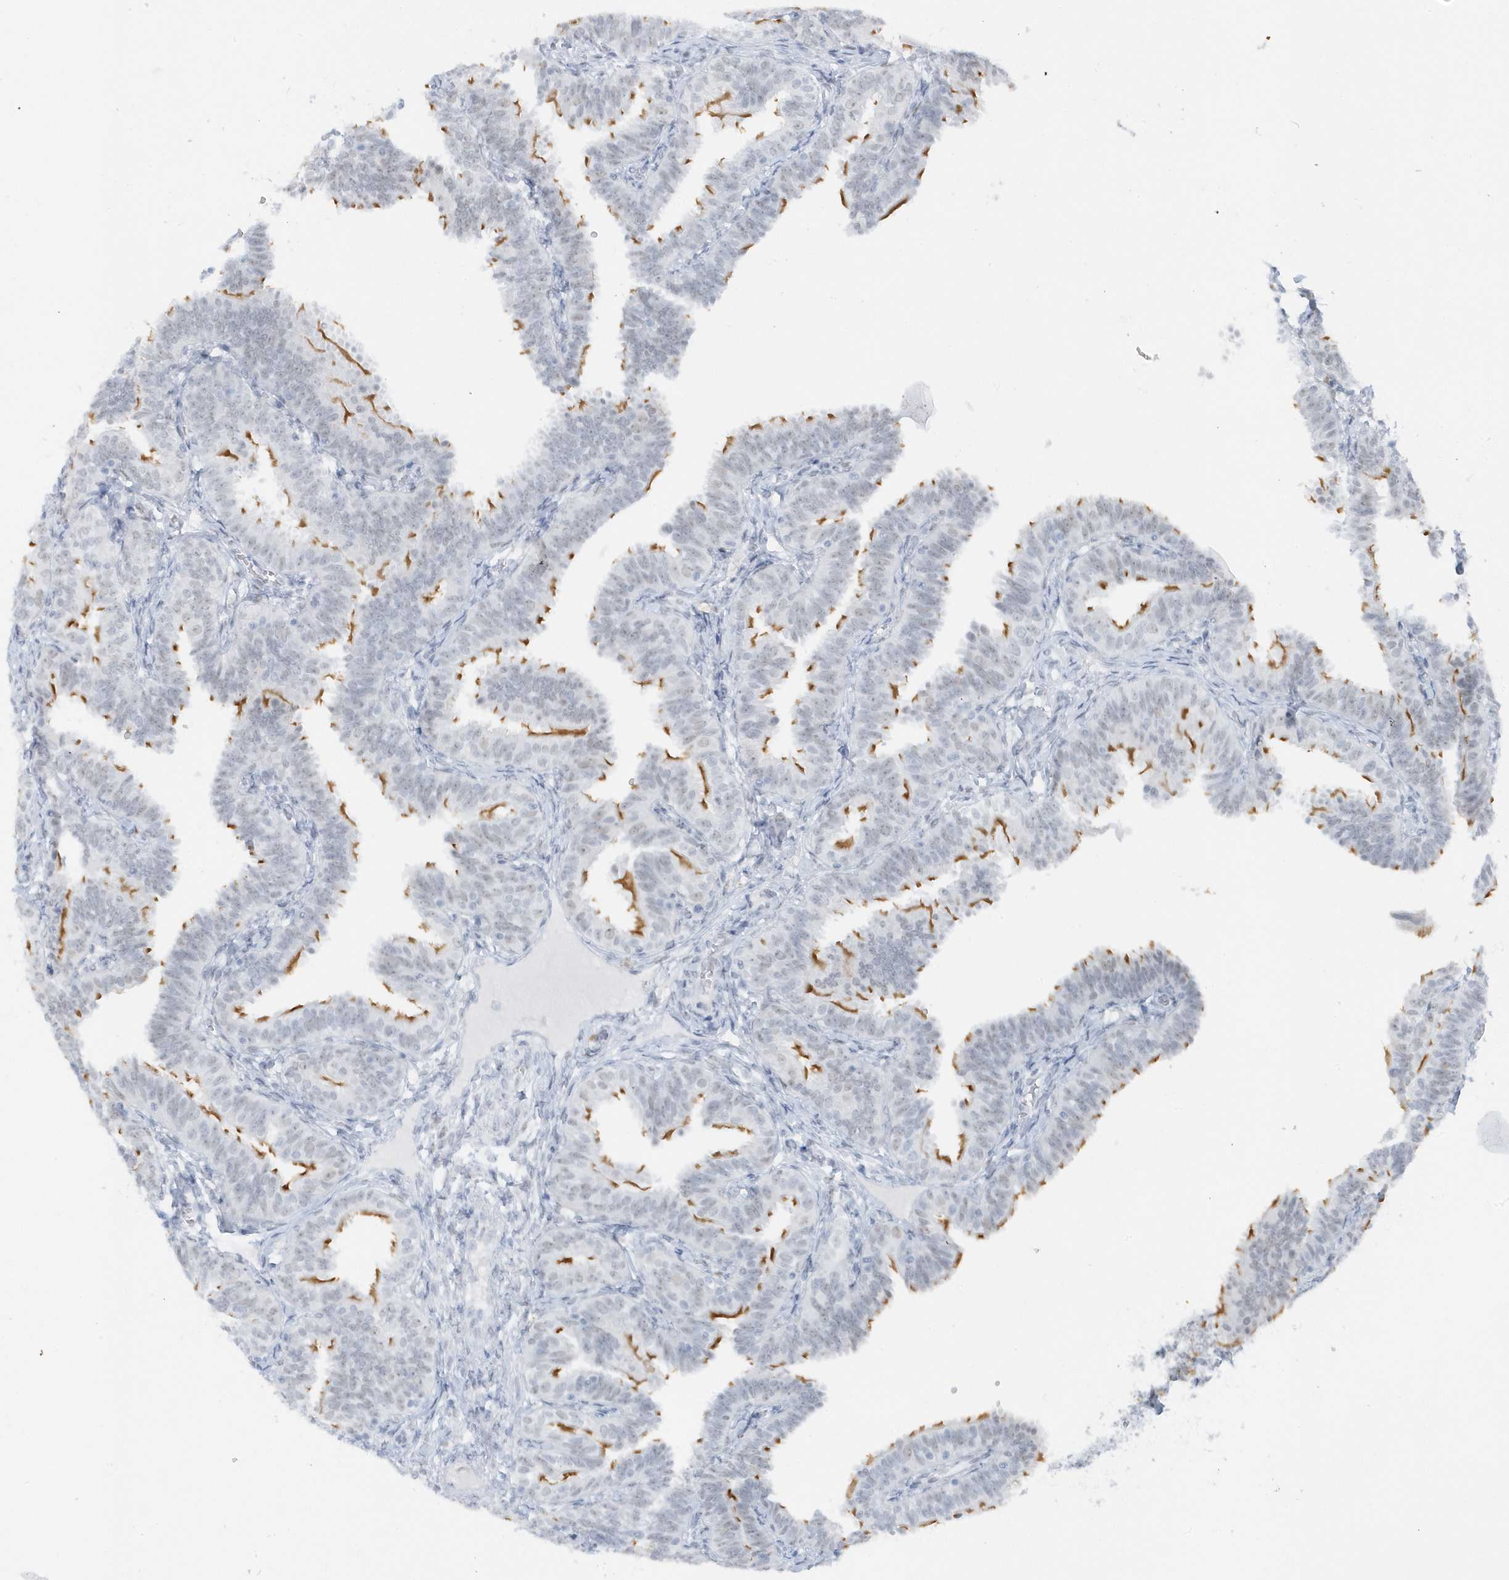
{"staining": {"intensity": "moderate", "quantity": "25%-75%", "location": "cytoplasmic/membranous"}, "tissue": "fallopian tube", "cell_type": "Glandular cells", "image_type": "normal", "snomed": [{"axis": "morphology", "description": "Normal tissue, NOS"}, {"axis": "topography", "description": "Fallopian tube"}], "caption": "Immunohistochemical staining of normal fallopian tube reveals medium levels of moderate cytoplasmic/membranous expression in about 25%-75% of glandular cells.", "gene": "SMIM34", "patient": {"sex": "female", "age": 35}}